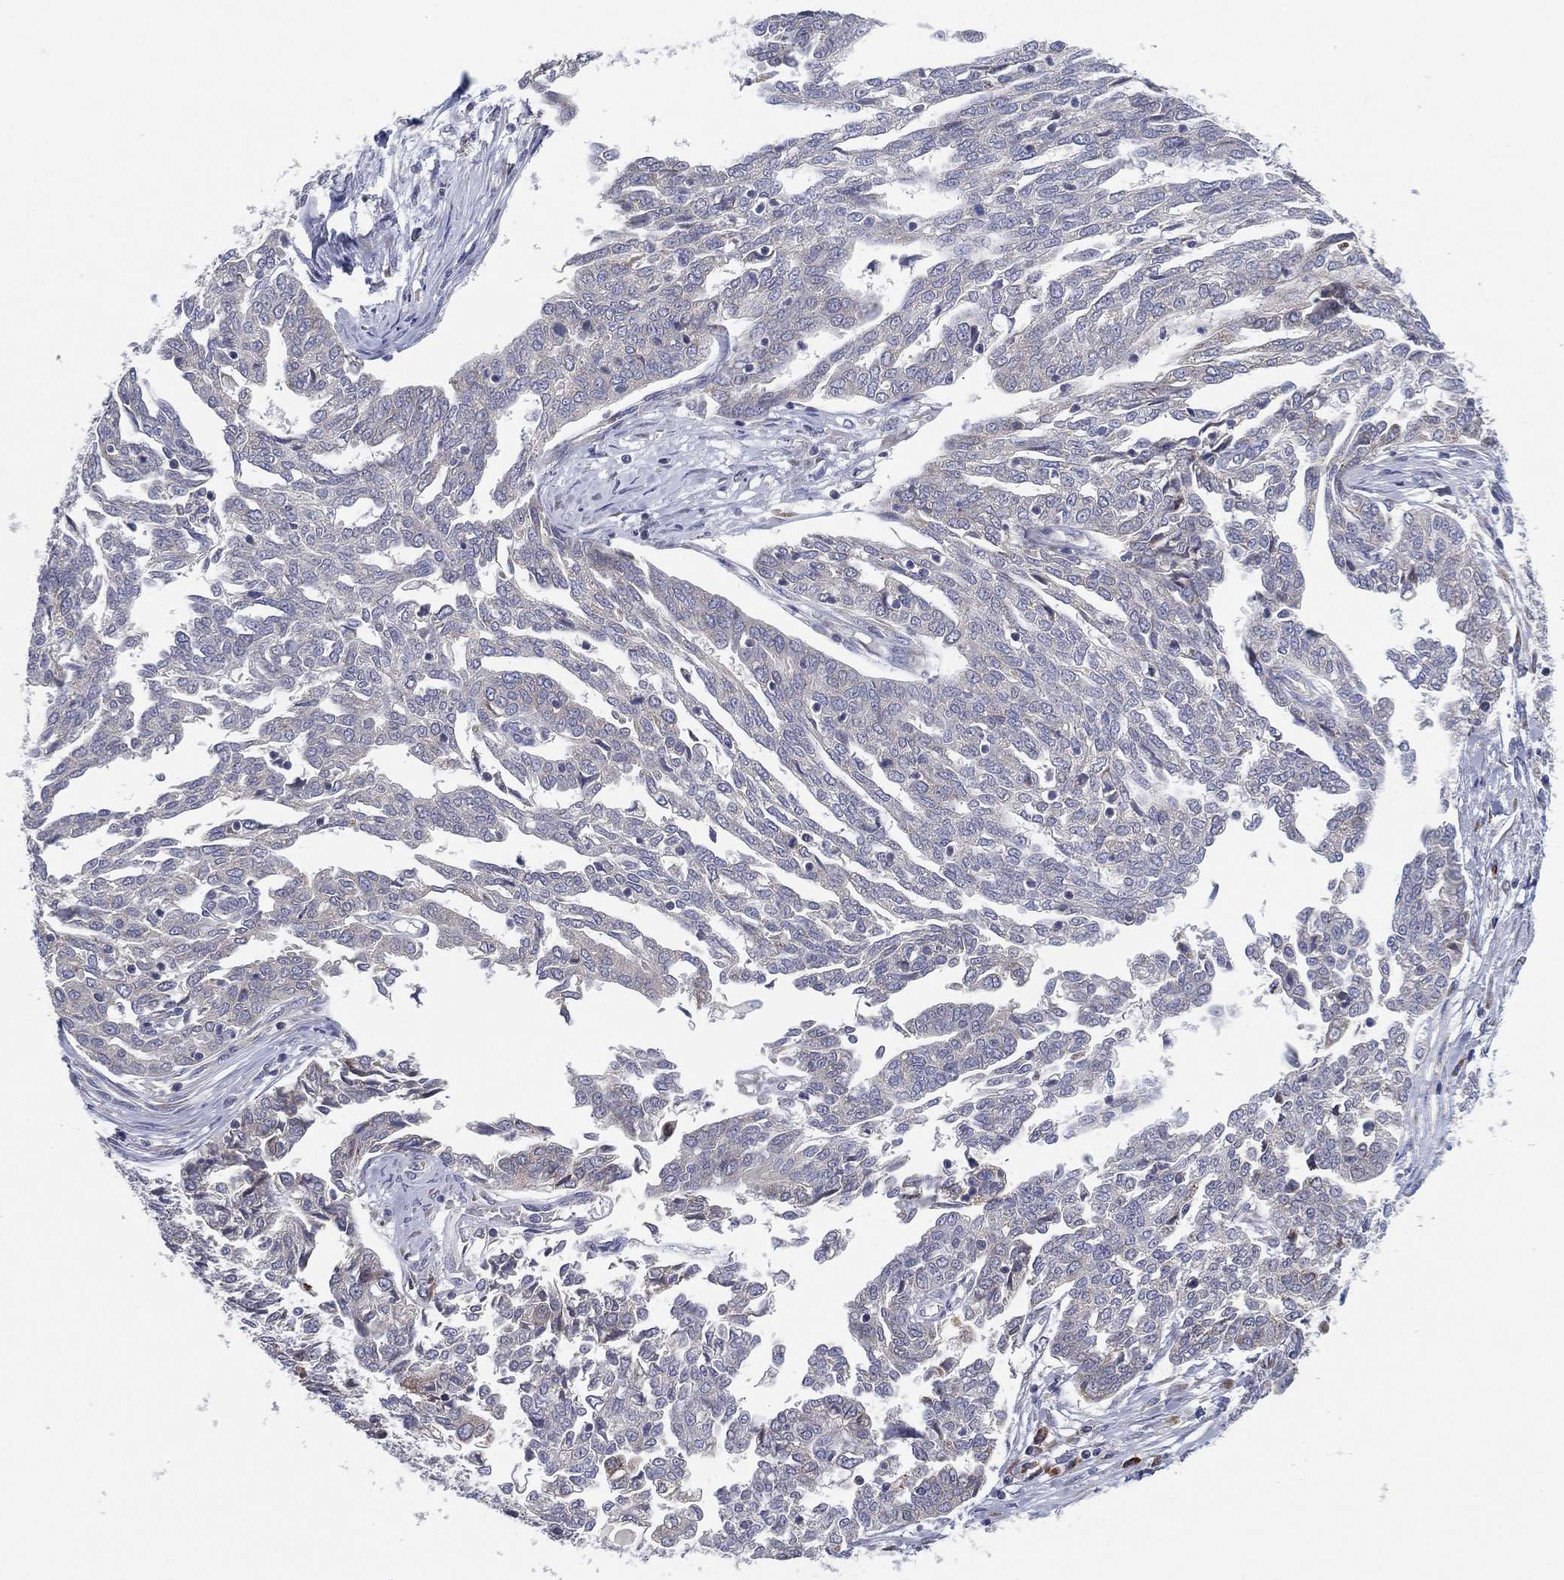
{"staining": {"intensity": "negative", "quantity": "none", "location": "none"}, "tissue": "ovarian cancer", "cell_type": "Tumor cells", "image_type": "cancer", "snomed": [{"axis": "morphology", "description": "Cystadenocarcinoma, serous, NOS"}, {"axis": "topography", "description": "Ovary"}], "caption": "Immunohistochemistry (IHC) of human ovarian cancer shows no expression in tumor cells. (Brightfield microscopy of DAB immunohistochemistry at high magnification).", "gene": "TMEM40", "patient": {"sex": "female", "age": 67}}